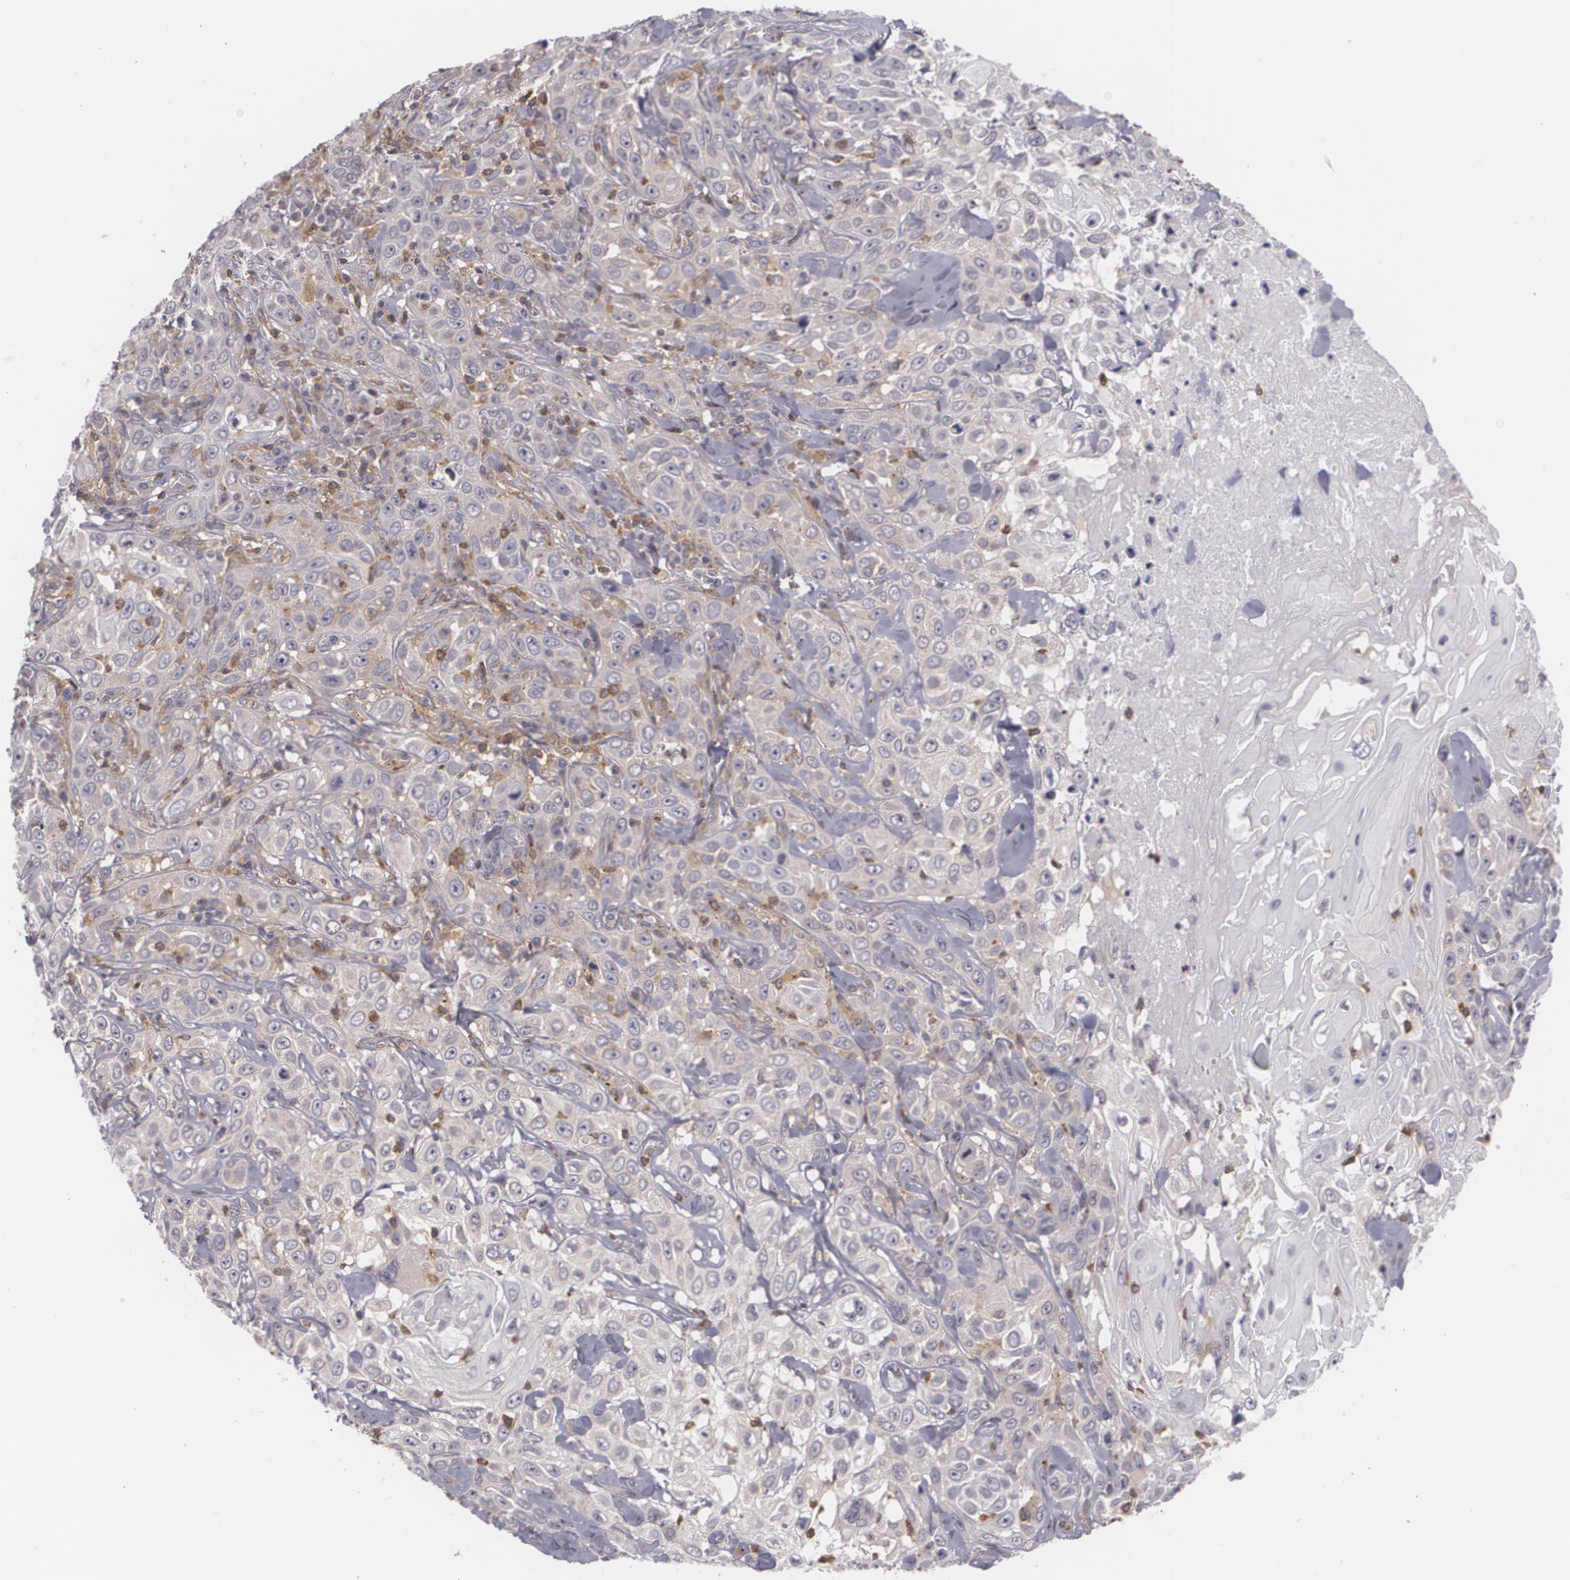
{"staining": {"intensity": "weak", "quantity": "<25%", "location": "cytoplasmic/membranous"}, "tissue": "skin cancer", "cell_type": "Tumor cells", "image_type": "cancer", "snomed": [{"axis": "morphology", "description": "Squamous cell carcinoma, NOS"}, {"axis": "topography", "description": "Skin"}], "caption": "Immunohistochemical staining of human skin squamous cell carcinoma reveals no significant expression in tumor cells. (DAB immunohistochemistry with hematoxylin counter stain).", "gene": "BIN1", "patient": {"sex": "male", "age": 84}}